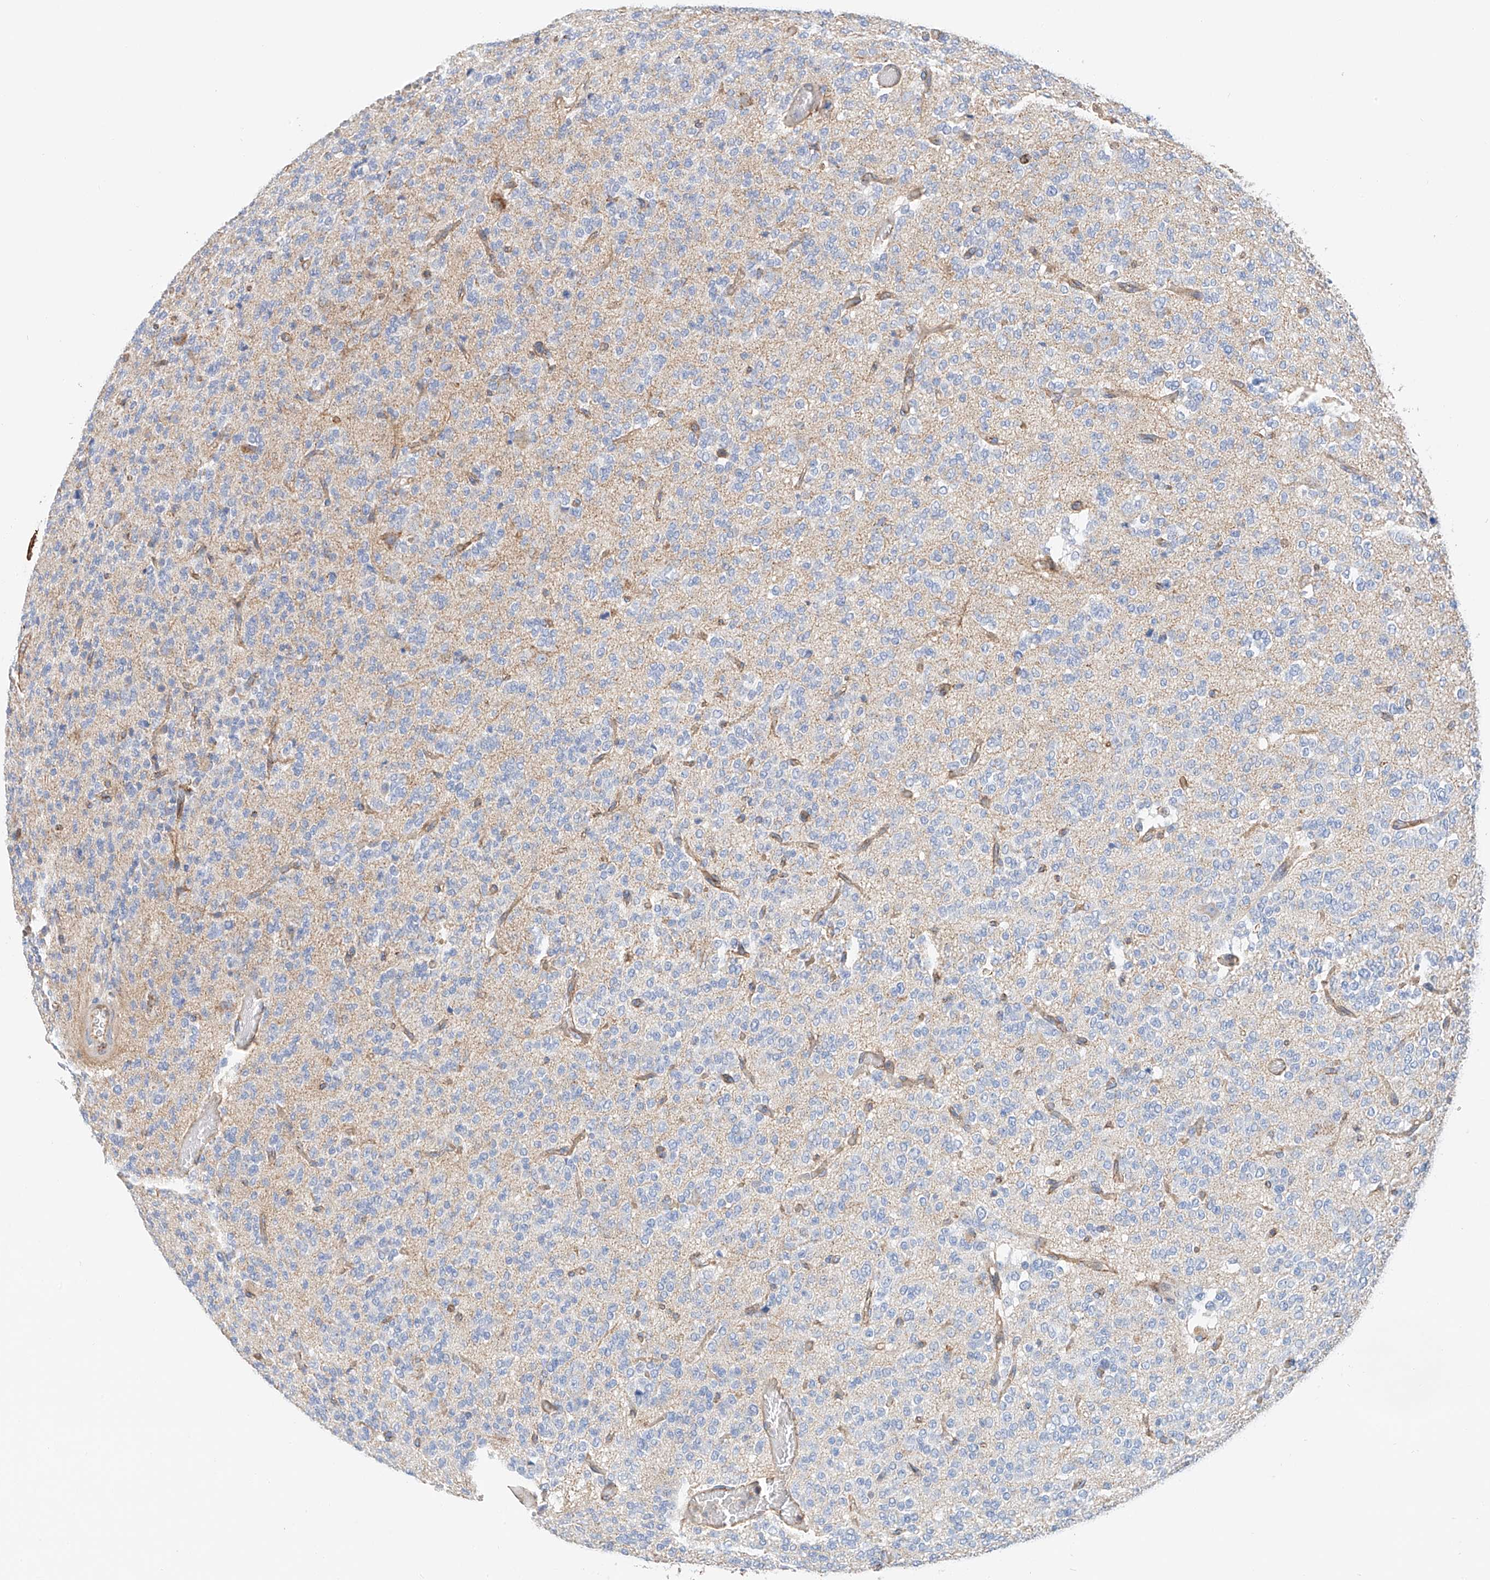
{"staining": {"intensity": "negative", "quantity": "none", "location": "none"}, "tissue": "glioma", "cell_type": "Tumor cells", "image_type": "cancer", "snomed": [{"axis": "morphology", "description": "Glioma, malignant, Low grade"}, {"axis": "topography", "description": "Brain"}], "caption": "Human glioma stained for a protein using IHC exhibits no expression in tumor cells.", "gene": "NDUFV3", "patient": {"sex": "male", "age": 38}}